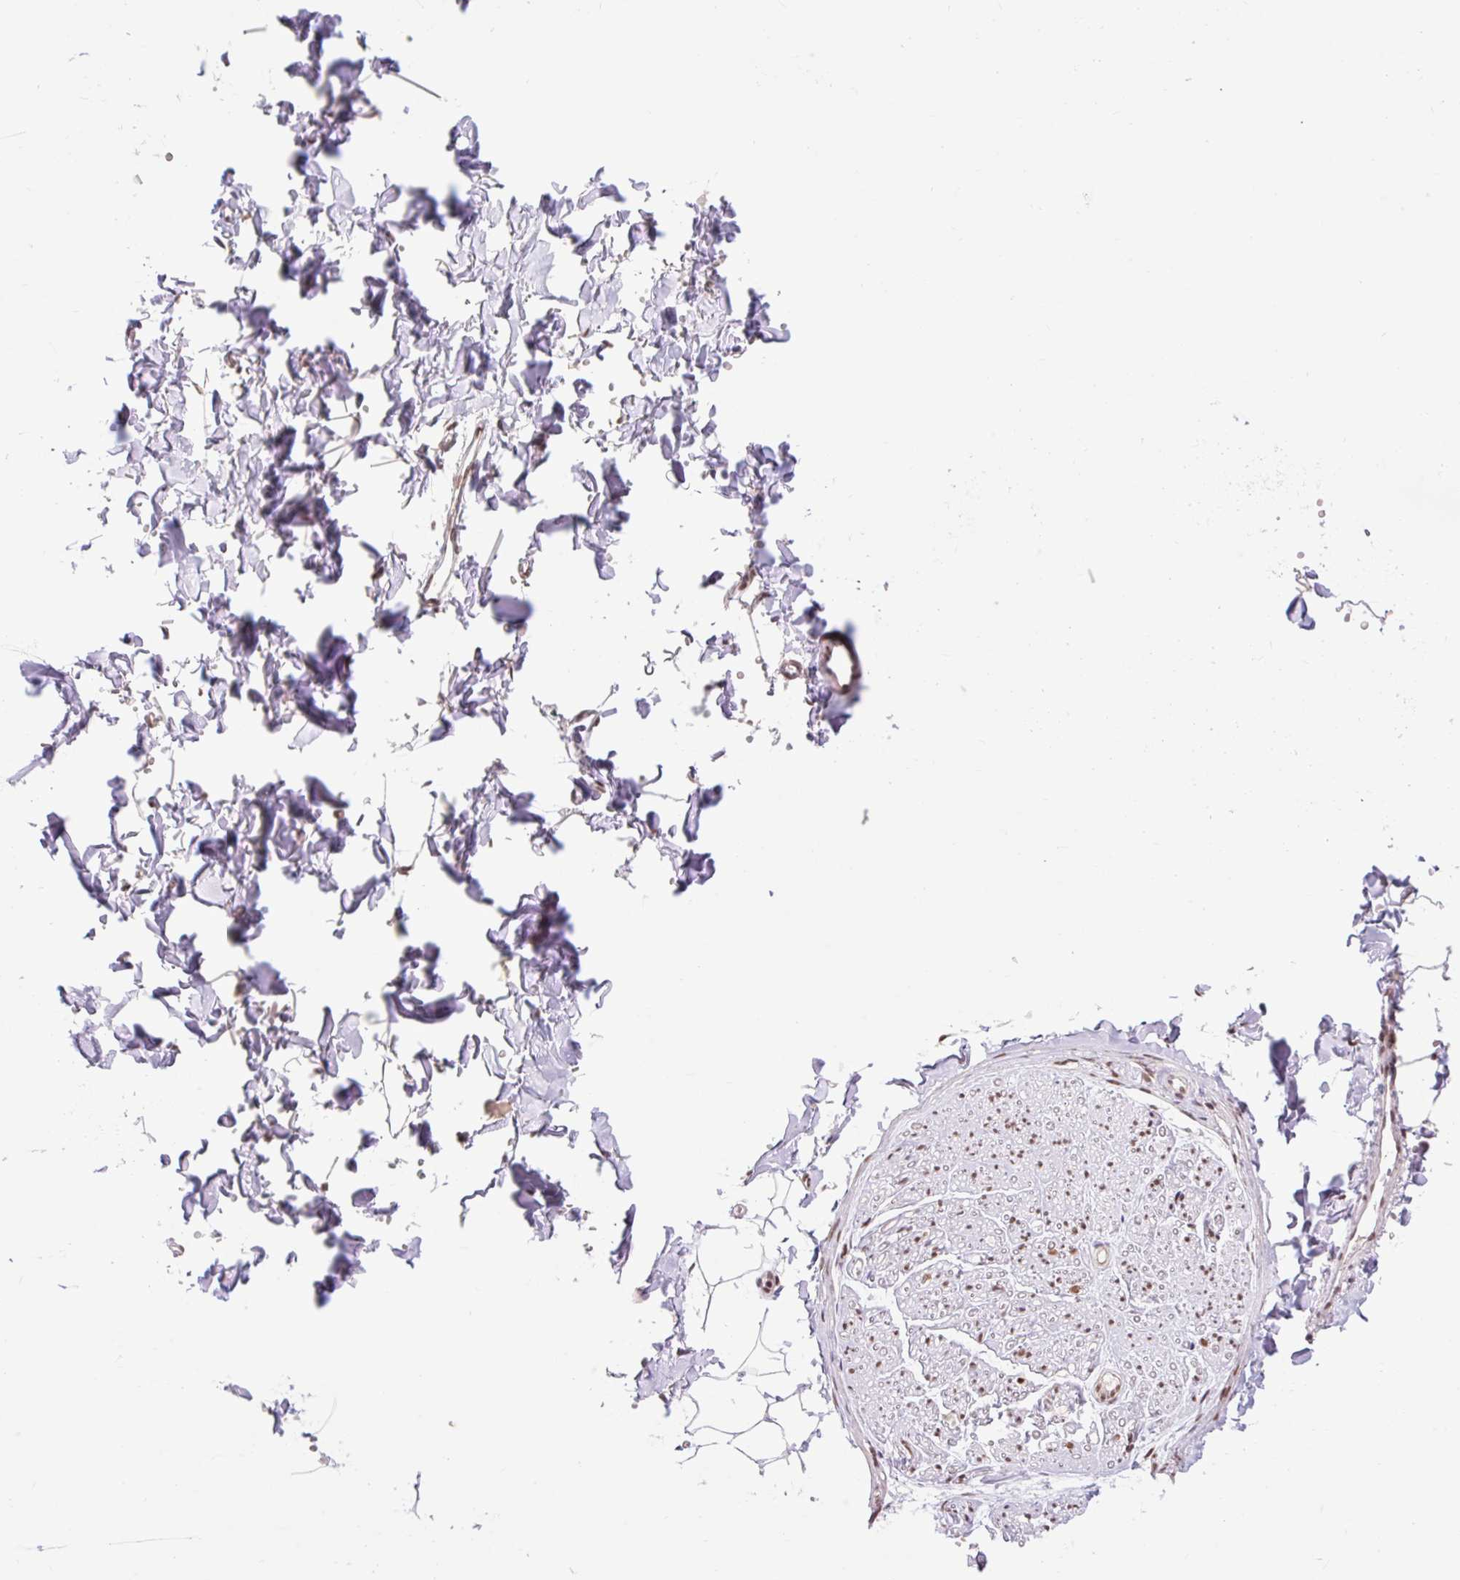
{"staining": {"intensity": "negative", "quantity": "none", "location": "none"}, "tissue": "adipose tissue", "cell_type": "Adipocytes", "image_type": "normal", "snomed": [{"axis": "morphology", "description": "Normal tissue, NOS"}, {"axis": "topography", "description": "Cartilage tissue"}, {"axis": "topography", "description": "Bronchus"}, {"axis": "topography", "description": "Peripheral nerve tissue"}], "caption": "The photomicrograph exhibits no significant positivity in adipocytes of adipose tissue.", "gene": "ENSG00000261832", "patient": {"sex": "female", "age": 59}}